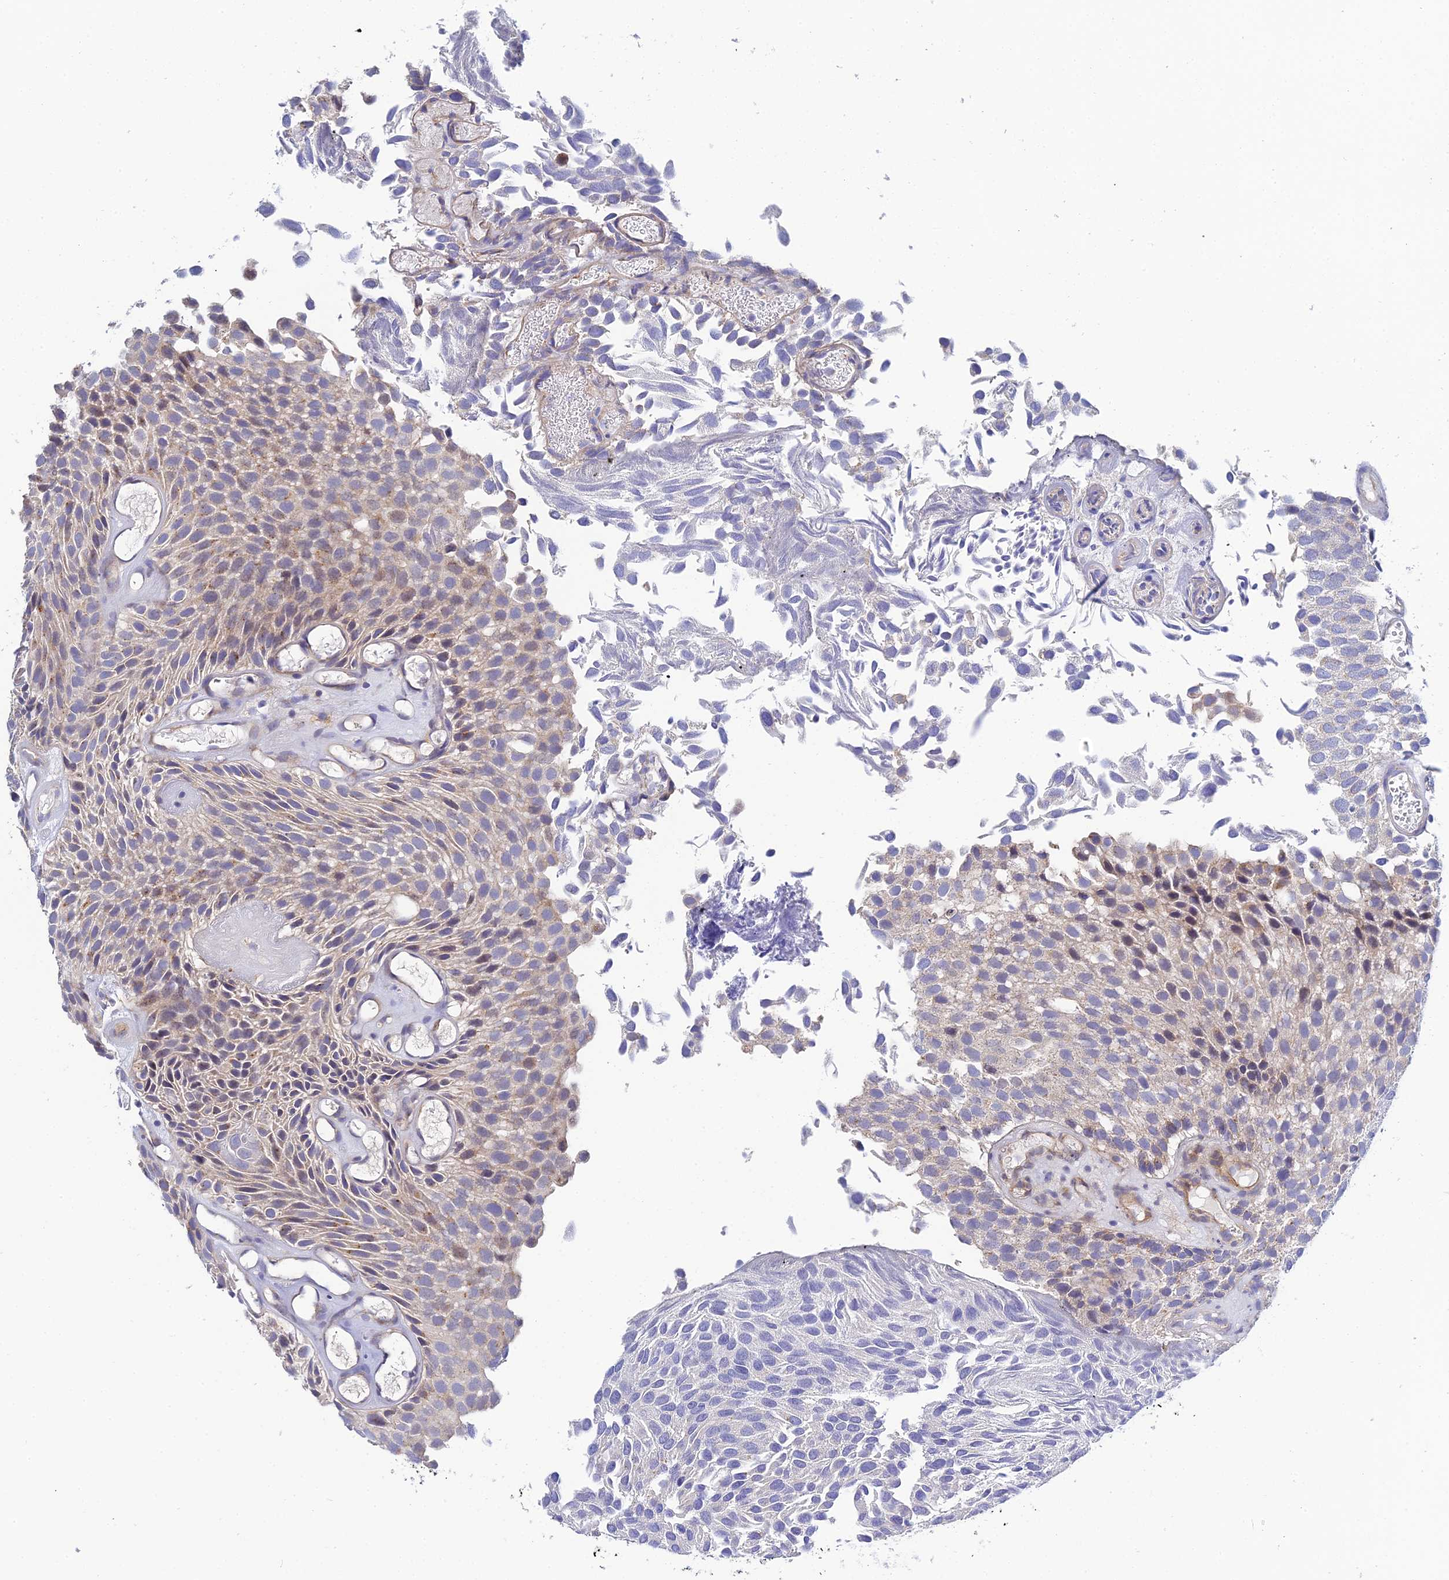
{"staining": {"intensity": "weak", "quantity": ">75%", "location": "cytoplasmic/membranous"}, "tissue": "urothelial cancer", "cell_type": "Tumor cells", "image_type": "cancer", "snomed": [{"axis": "morphology", "description": "Urothelial carcinoma, Low grade"}, {"axis": "topography", "description": "Urinary bladder"}], "caption": "Immunohistochemistry (IHC) image of low-grade urothelial carcinoma stained for a protein (brown), which demonstrates low levels of weak cytoplasmic/membranous expression in approximately >75% of tumor cells.", "gene": "APOBEC3H", "patient": {"sex": "male", "age": 89}}